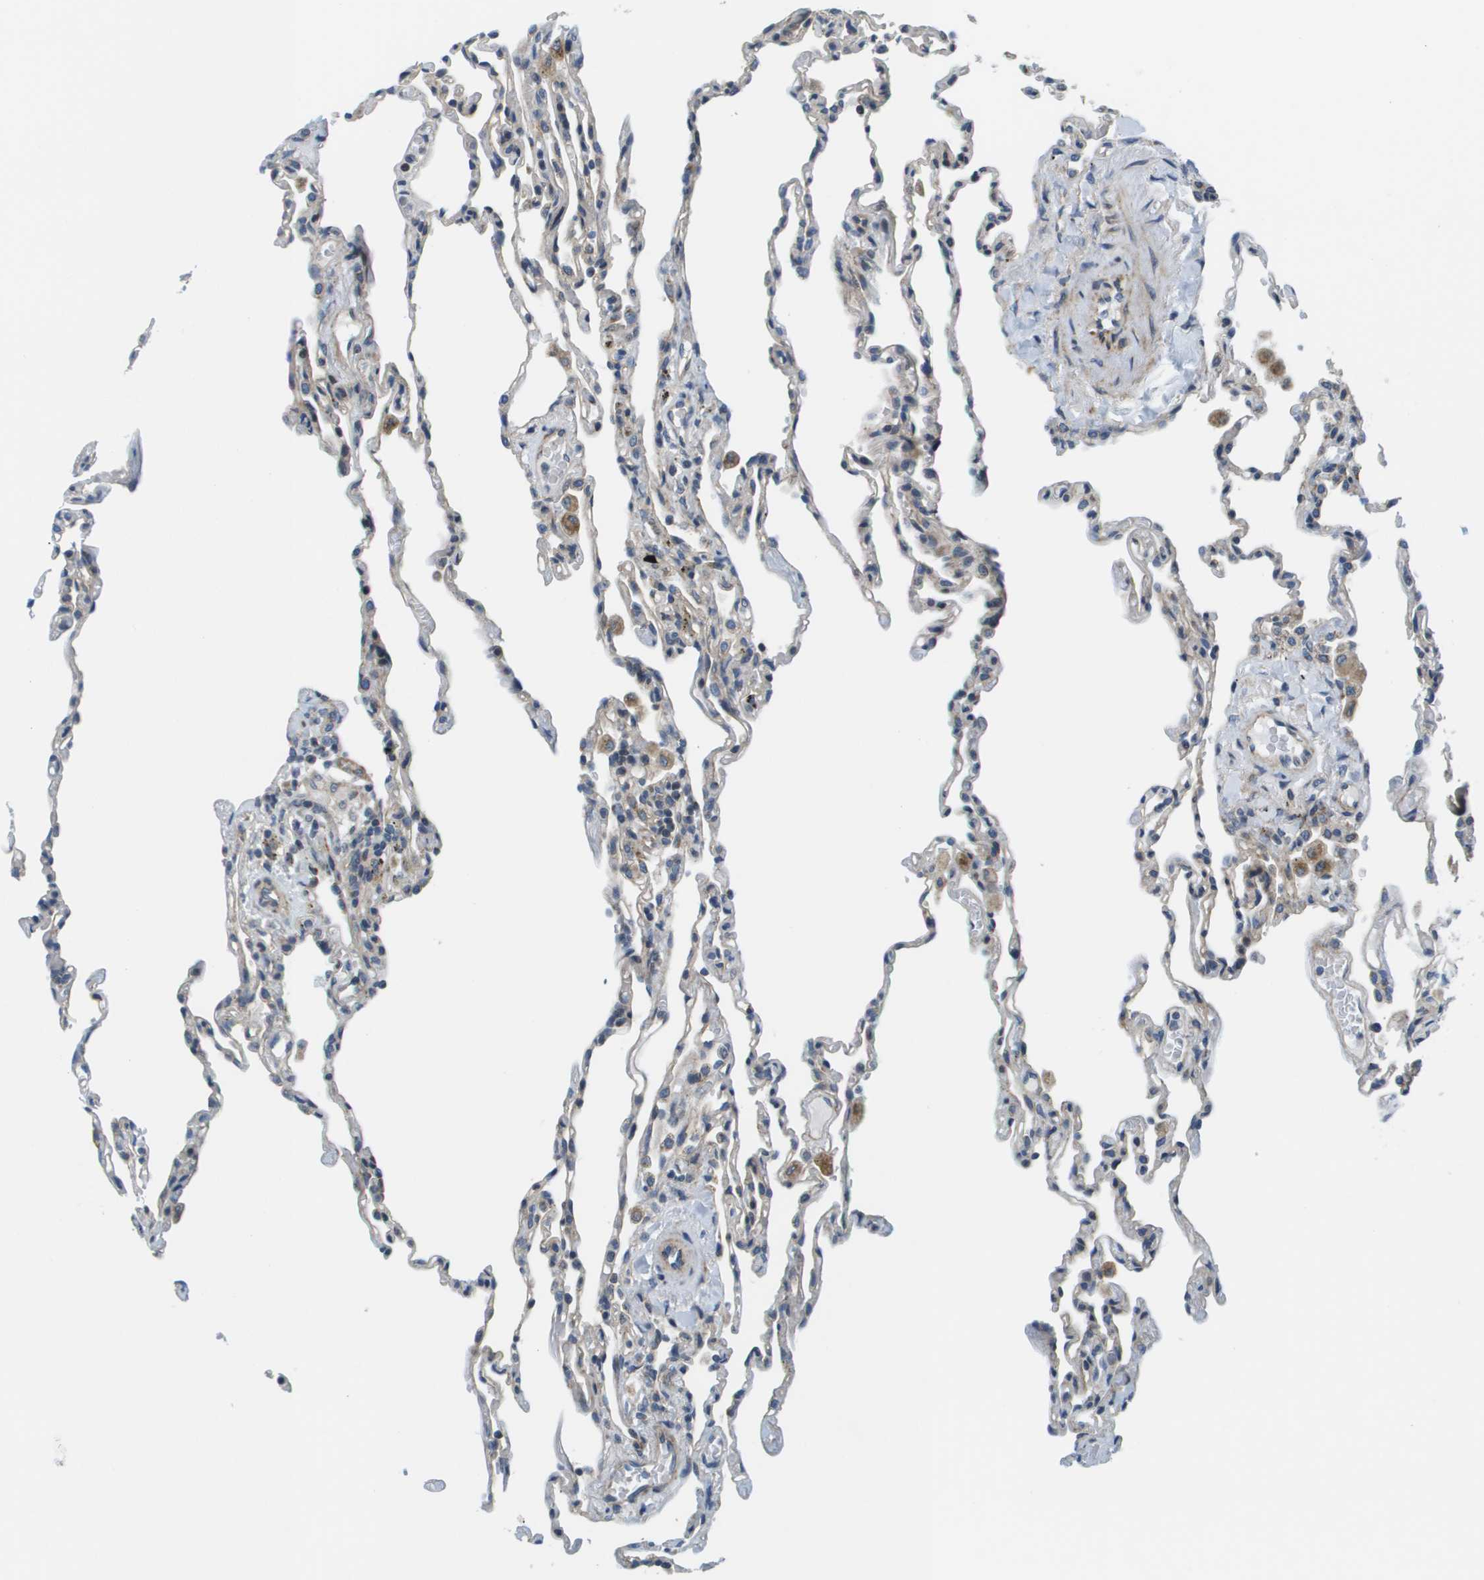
{"staining": {"intensity": "negative", "quantity": "none", "location": "none"}, "tissue": "lung", "cell_type": "Alveolar cells", "image_type": "normal", "snomed": [{"axis": "morphology", "description": "Normal tissue, NOS"}, {"axis": "topography", "description": "Lung"}], "caption": "Alveolar cells are negative for protein expression in benign human lung.", "gene": "KRT23", "patient": {"sex": "male", "age": 59}}